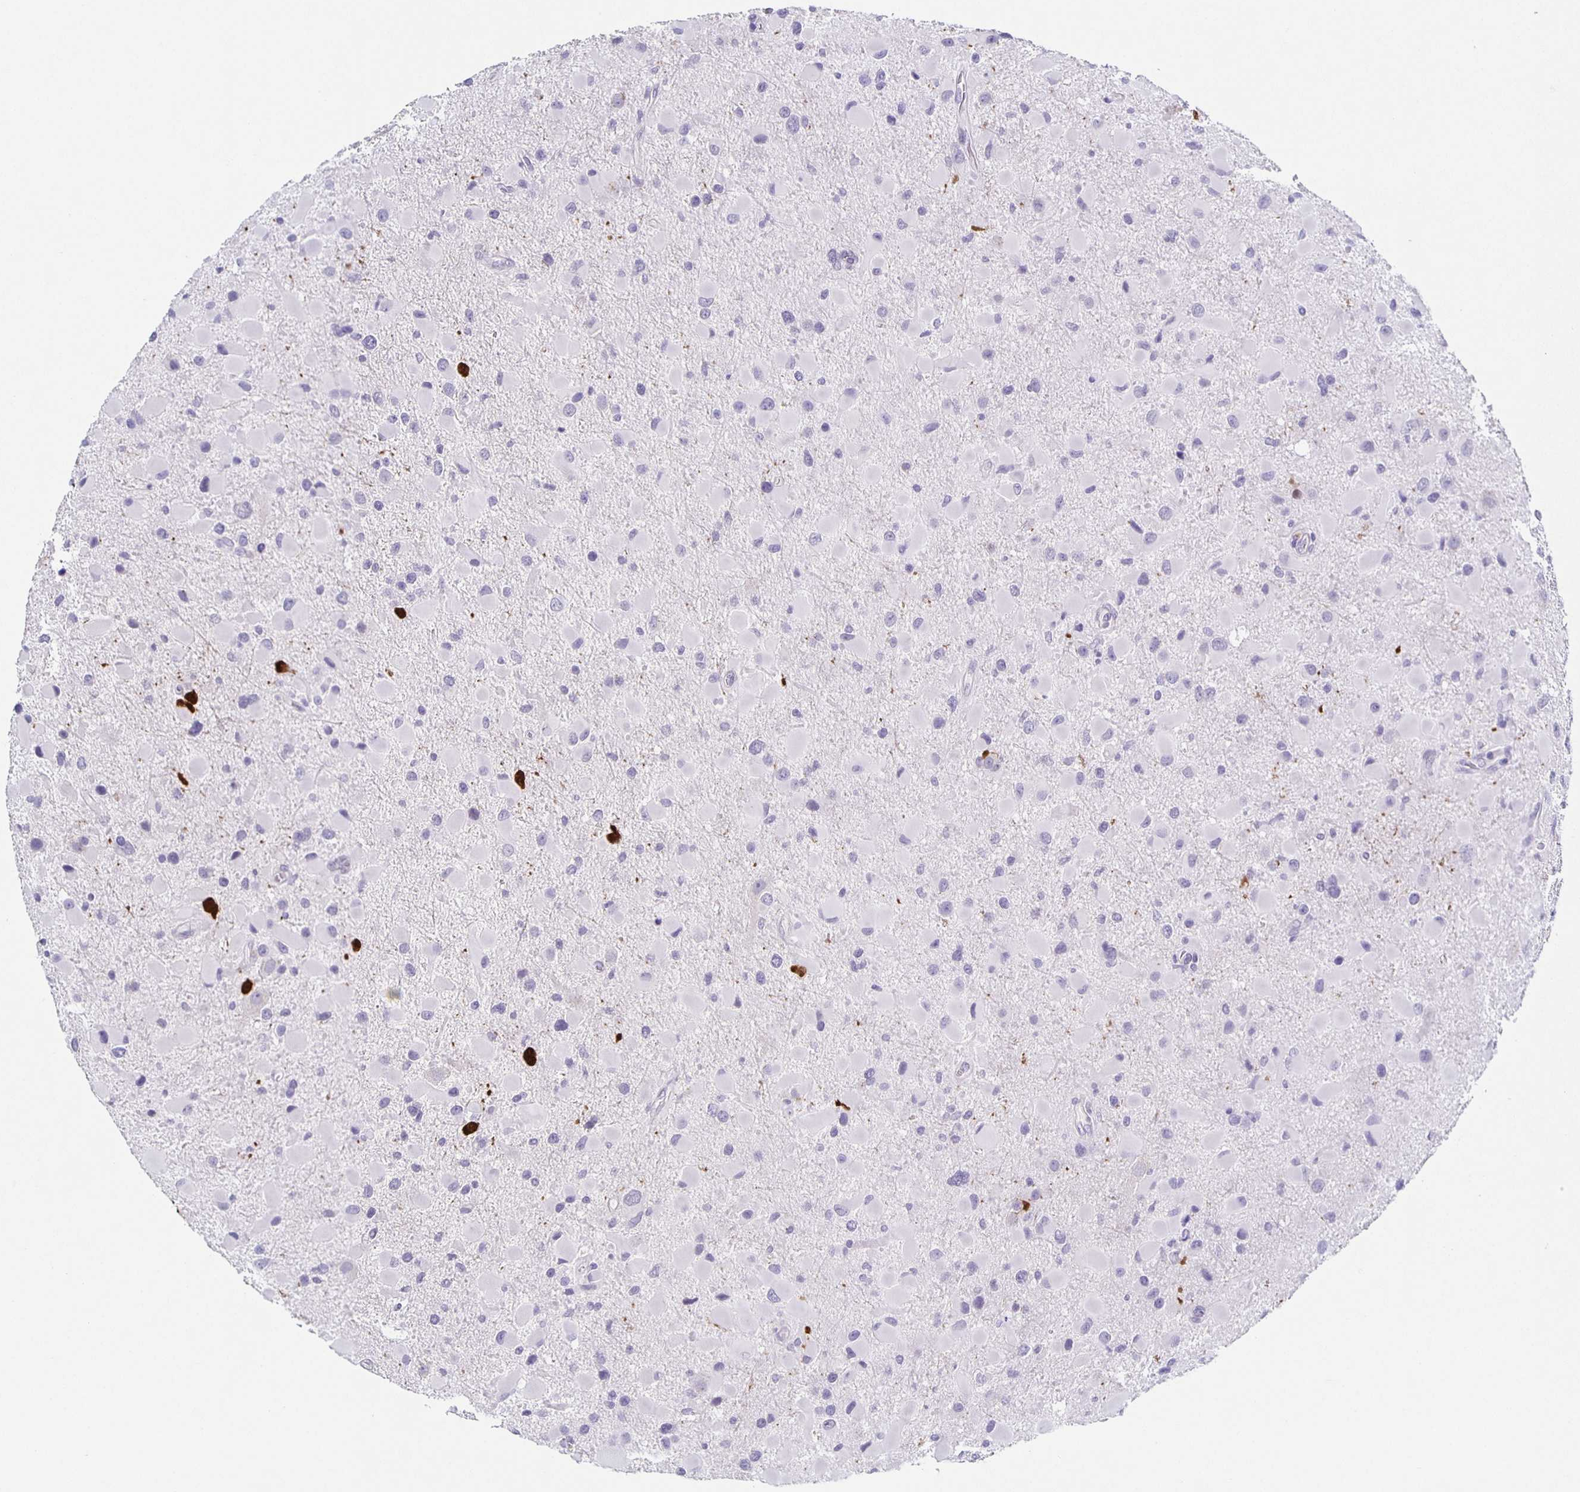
{"staining": {"intensity": "negative", "quantity": "none", "location": "none"}, "tissue": "glioma", "cell_type": "Tumor cells", "image_type": "cancer", "snomed": [{"axis": "morphology", "description": "Glioma, malignant, Low grade"}, {"axis": "topography", "description": "Brain"}], "caption": "Human malignant low-grade glioma stained for a protein using immunohistochemistry displays no staining in tumor cells.", "gene": "CARNS1", "patient": {"sex": "female", "age": 32}}